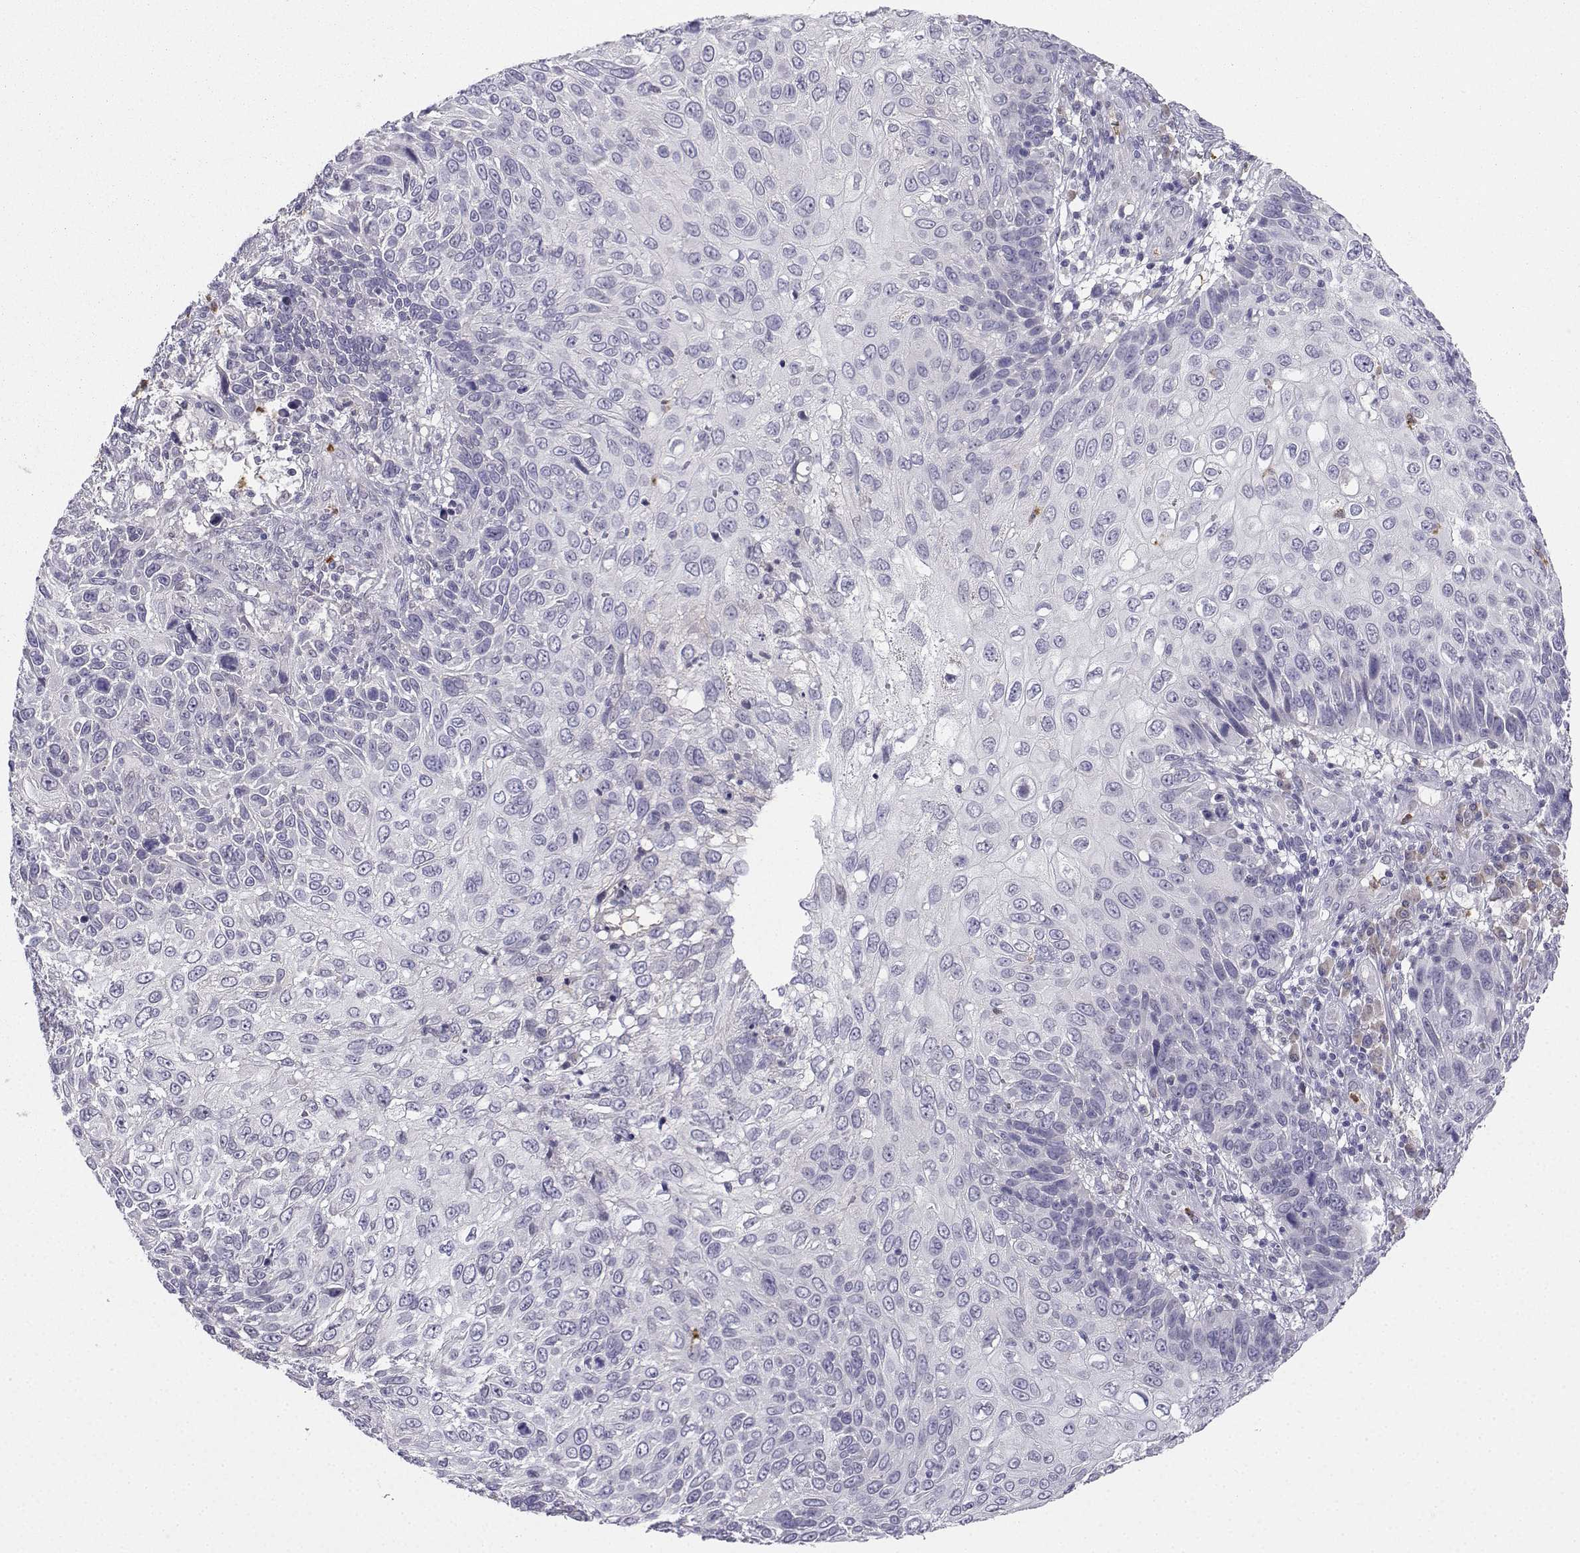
{"staining": {"intensity": "negative", "quantity": "none", "location": "none"}, "tissue": "skin cancer", "cell_type": "Tumor cells", "image_type": "cancer", "snomed": [{"axis": "morphology", "description": "Squamous cell carcinoma, NOS"}, {"axis": "topography", "description": "Skin"}], "caption": "Tumor cells show no significant protein staining in skin cancer.", "gene": "CALY", "patient": {"sex": "male", "age": 92}}